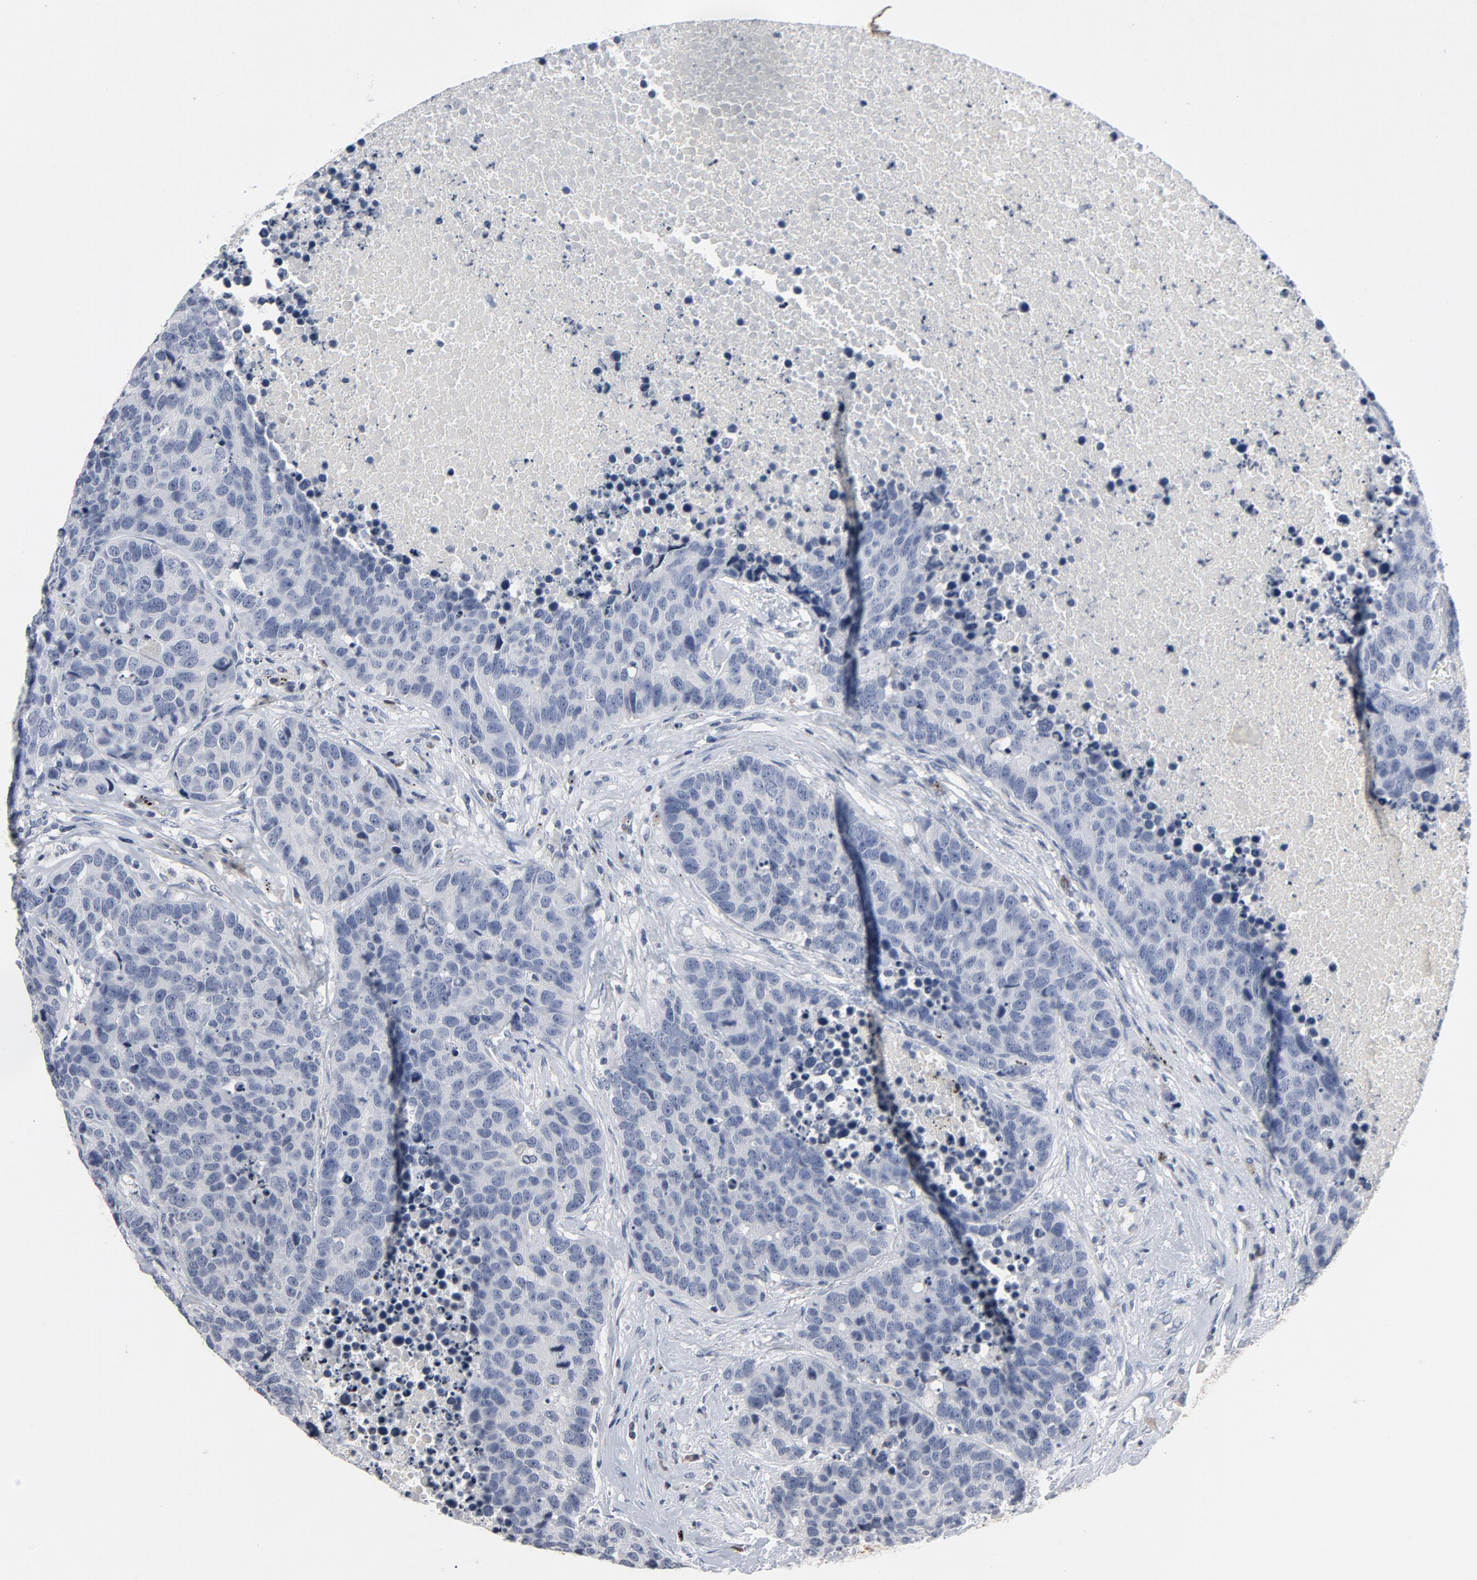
{"staining": {"intensity": "negative", "quantity": "none", "location": "none"}, "tissue": "carcinoid", "cell_type": "Tumor cells", "image_type": "cancer", "snomed": [{"axis": "morphology", "description": "Carcinoid, malignant, NOS"}, {"axis": "topography", "description": "Lung"}], "caption": "Malignant carcinoid stained for a protein using immunohistochemistry shows no staining tumor cells.", "gene": "TCL1A", "patient": {"sex": "male", "age": 60}}